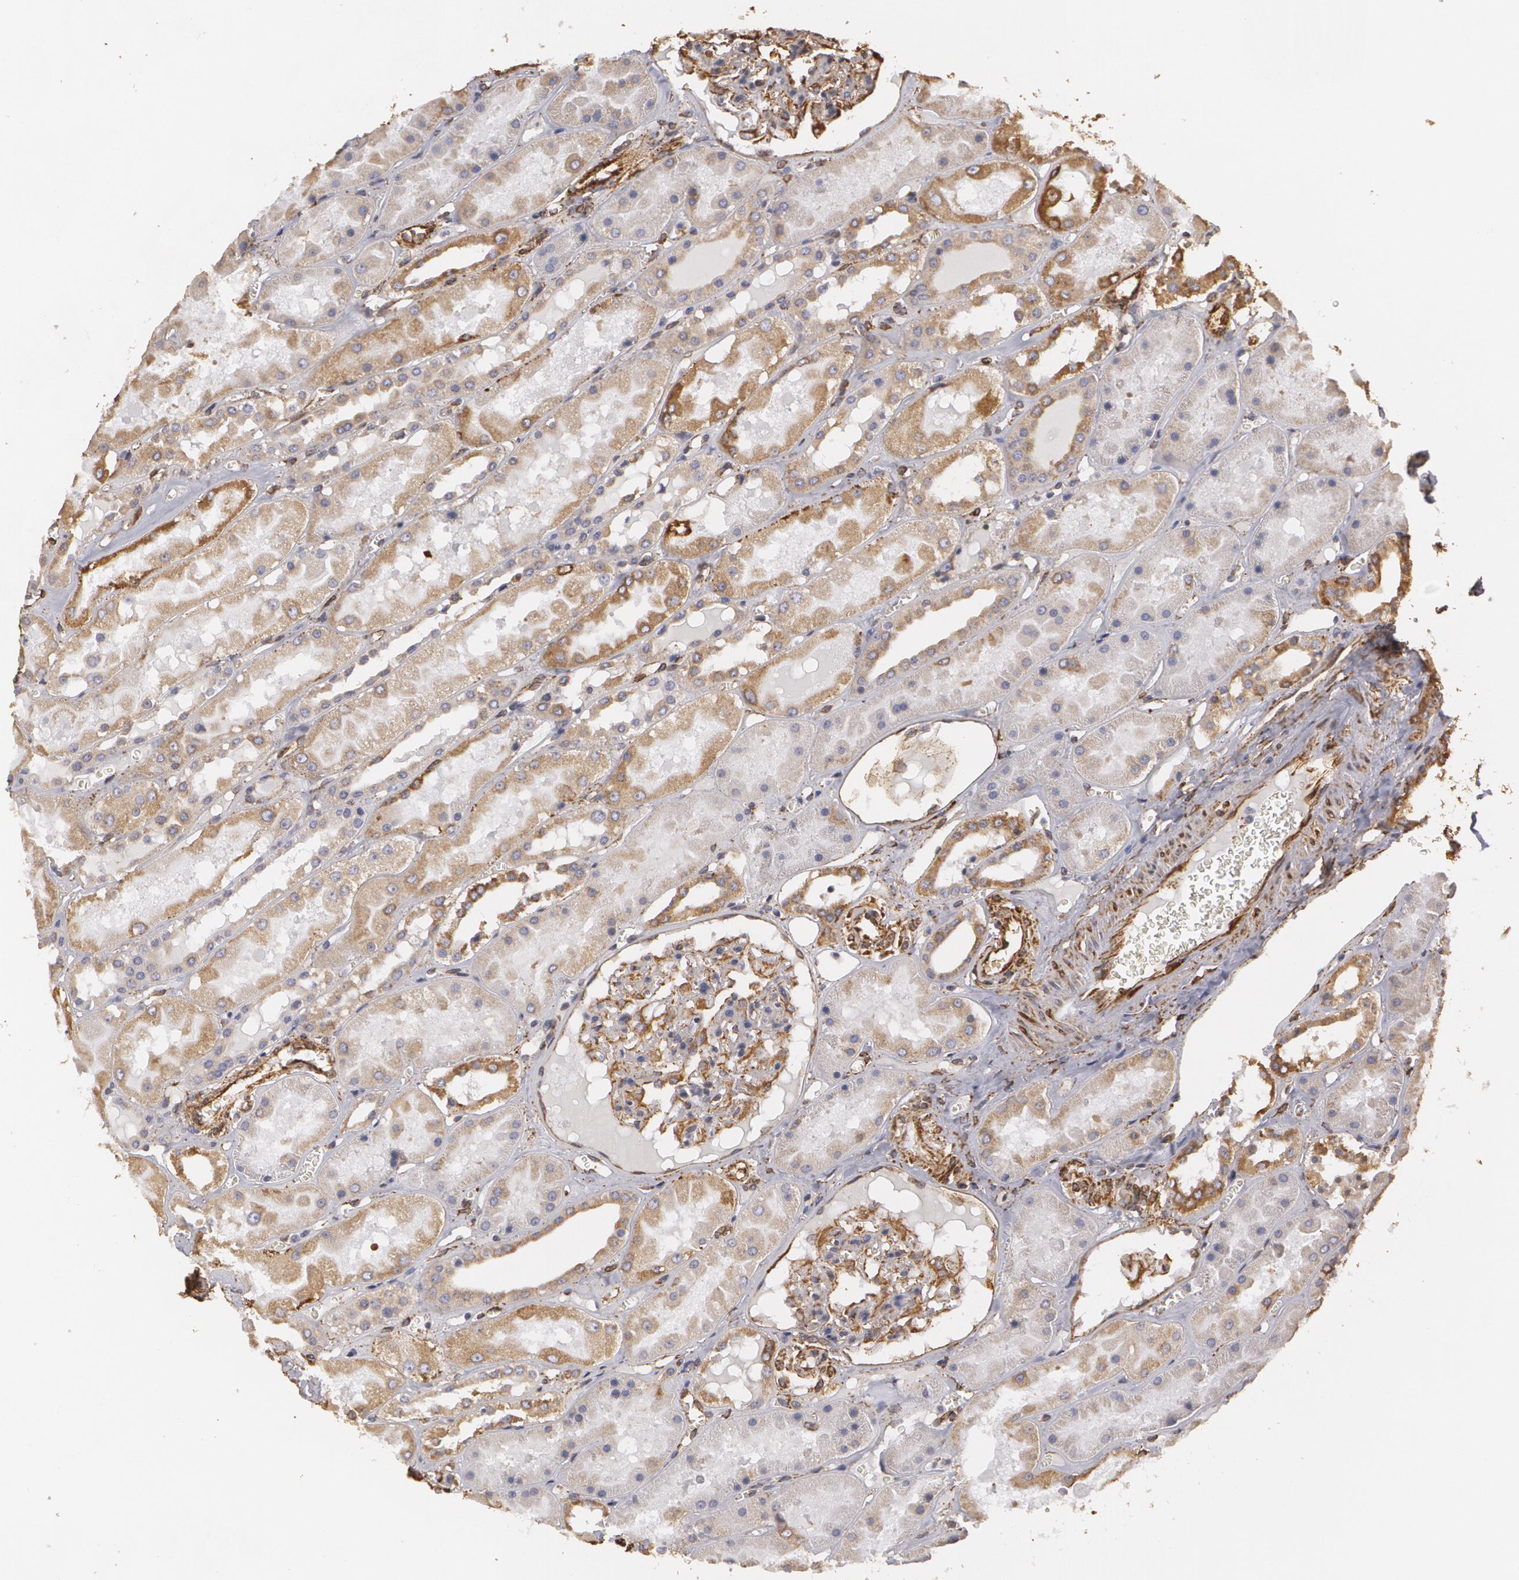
{"staining": {"intensity": "moderate", "quantity": "25%-75%", "location": "cytoplasmic/membranous"}, "tissue": "kidney", "cell_type": "Cells in glomeruli", "image_type": "normal", "snomed": [{"axis": "morphology", "description": "Normal tissue, NOS"}, {"axis": "topography", "description": "Kidney"}], "caption": "Brown immunohistochemical staining in benign kidney shows moderate cytoplasmic/membranous positivity in about 25%-75% of cells in glomeruli.", "gene": "CYB5R3", "patient": {"sex": "male", "age": 36}}